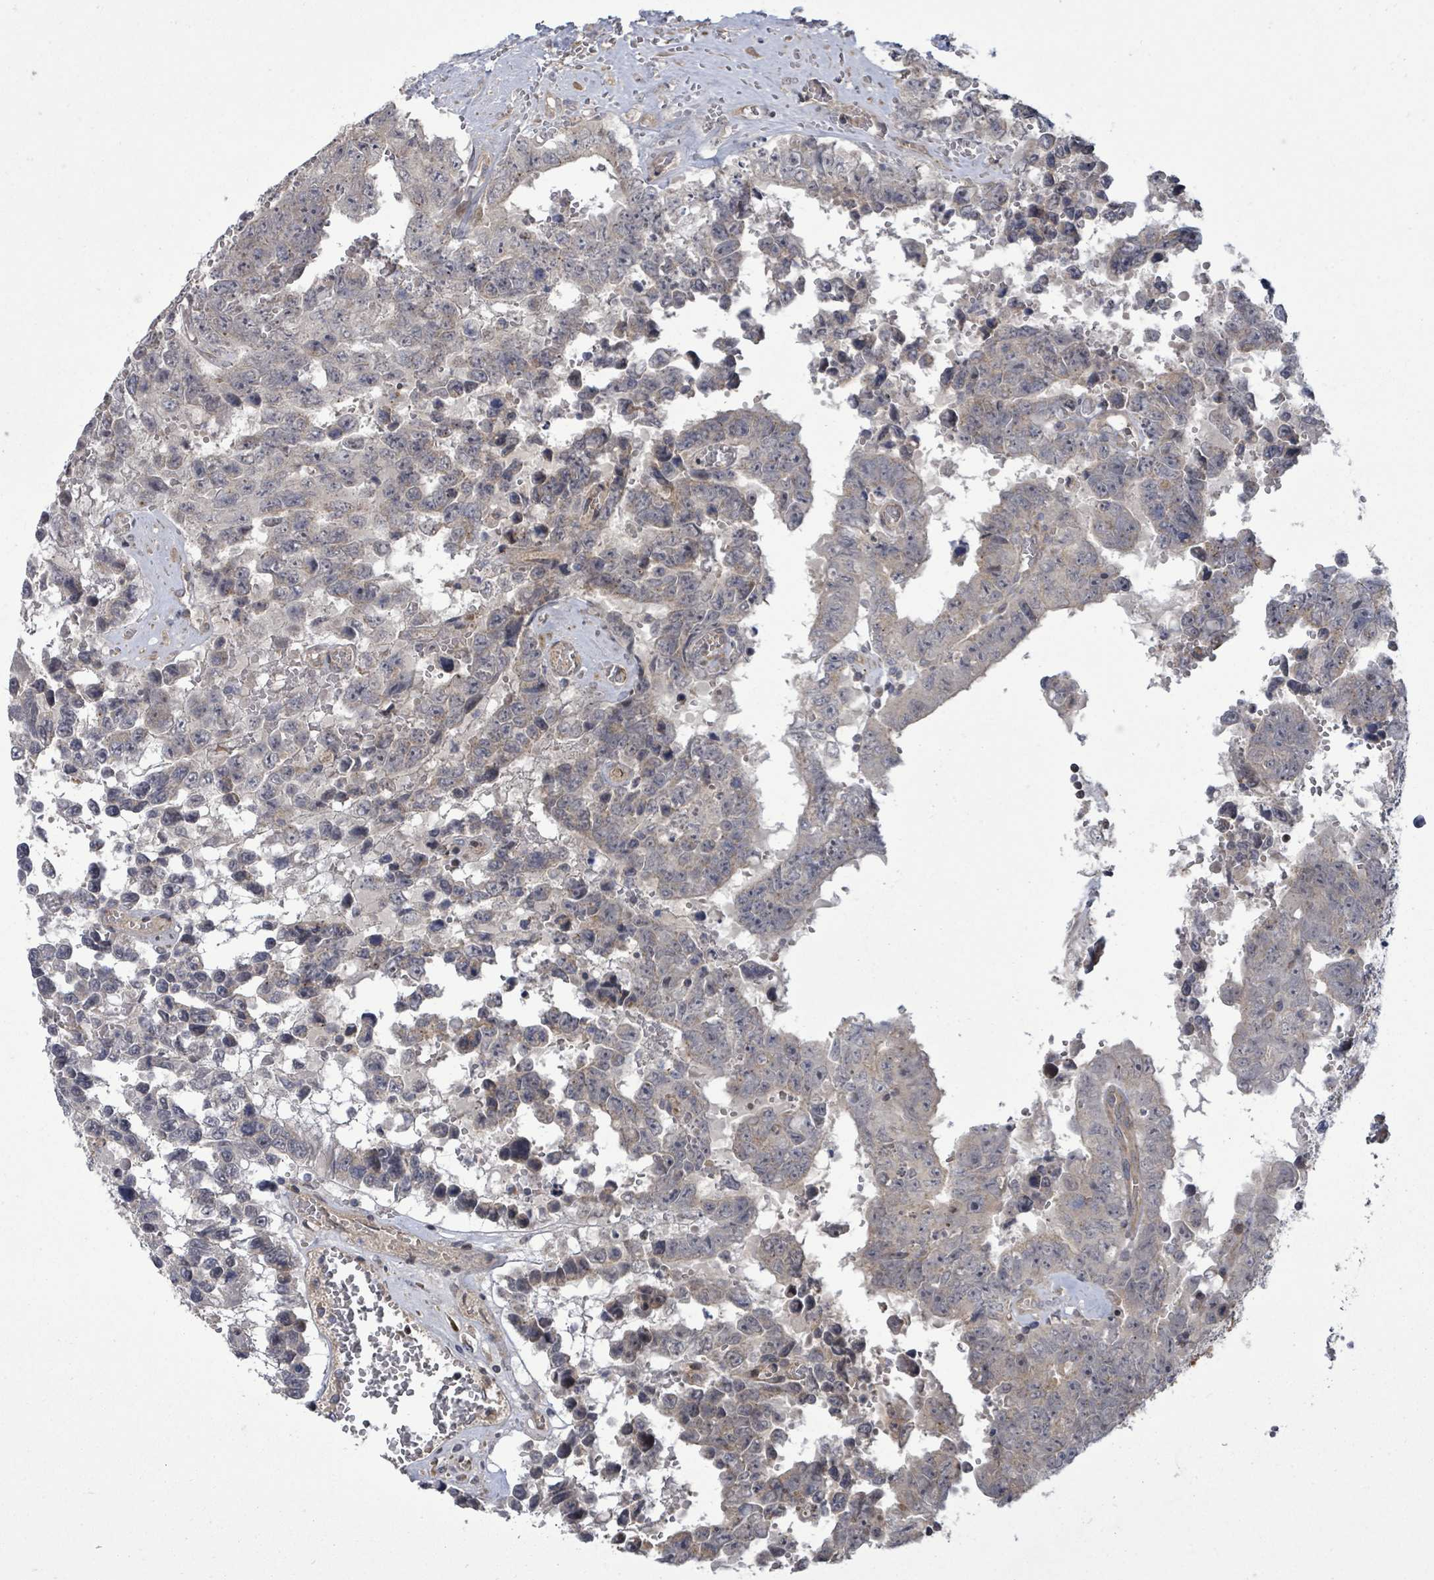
{"staining": {"intensity": "negative", "quantity": "none", "location": "none"}, "tissue": "testis cancer", "cell_type": "Tumor cells", "image_type": "cancer", "snomed": [{"axis": "morphology", "description": "Normal tissue, NOS"}, {"axis": "morphology", "description": "Carcinoma, Embryonal, NOS"}, {"axis": "topography", "description": "Testis"}, {"axis": "topography", "description": "Epididymis"}], "caption": "There is no significant positivity in tumor cells of testis embryonal carcinoma.", "gene": "KRTAP27-1", "patient": {"sex": "male", "age": 25}}